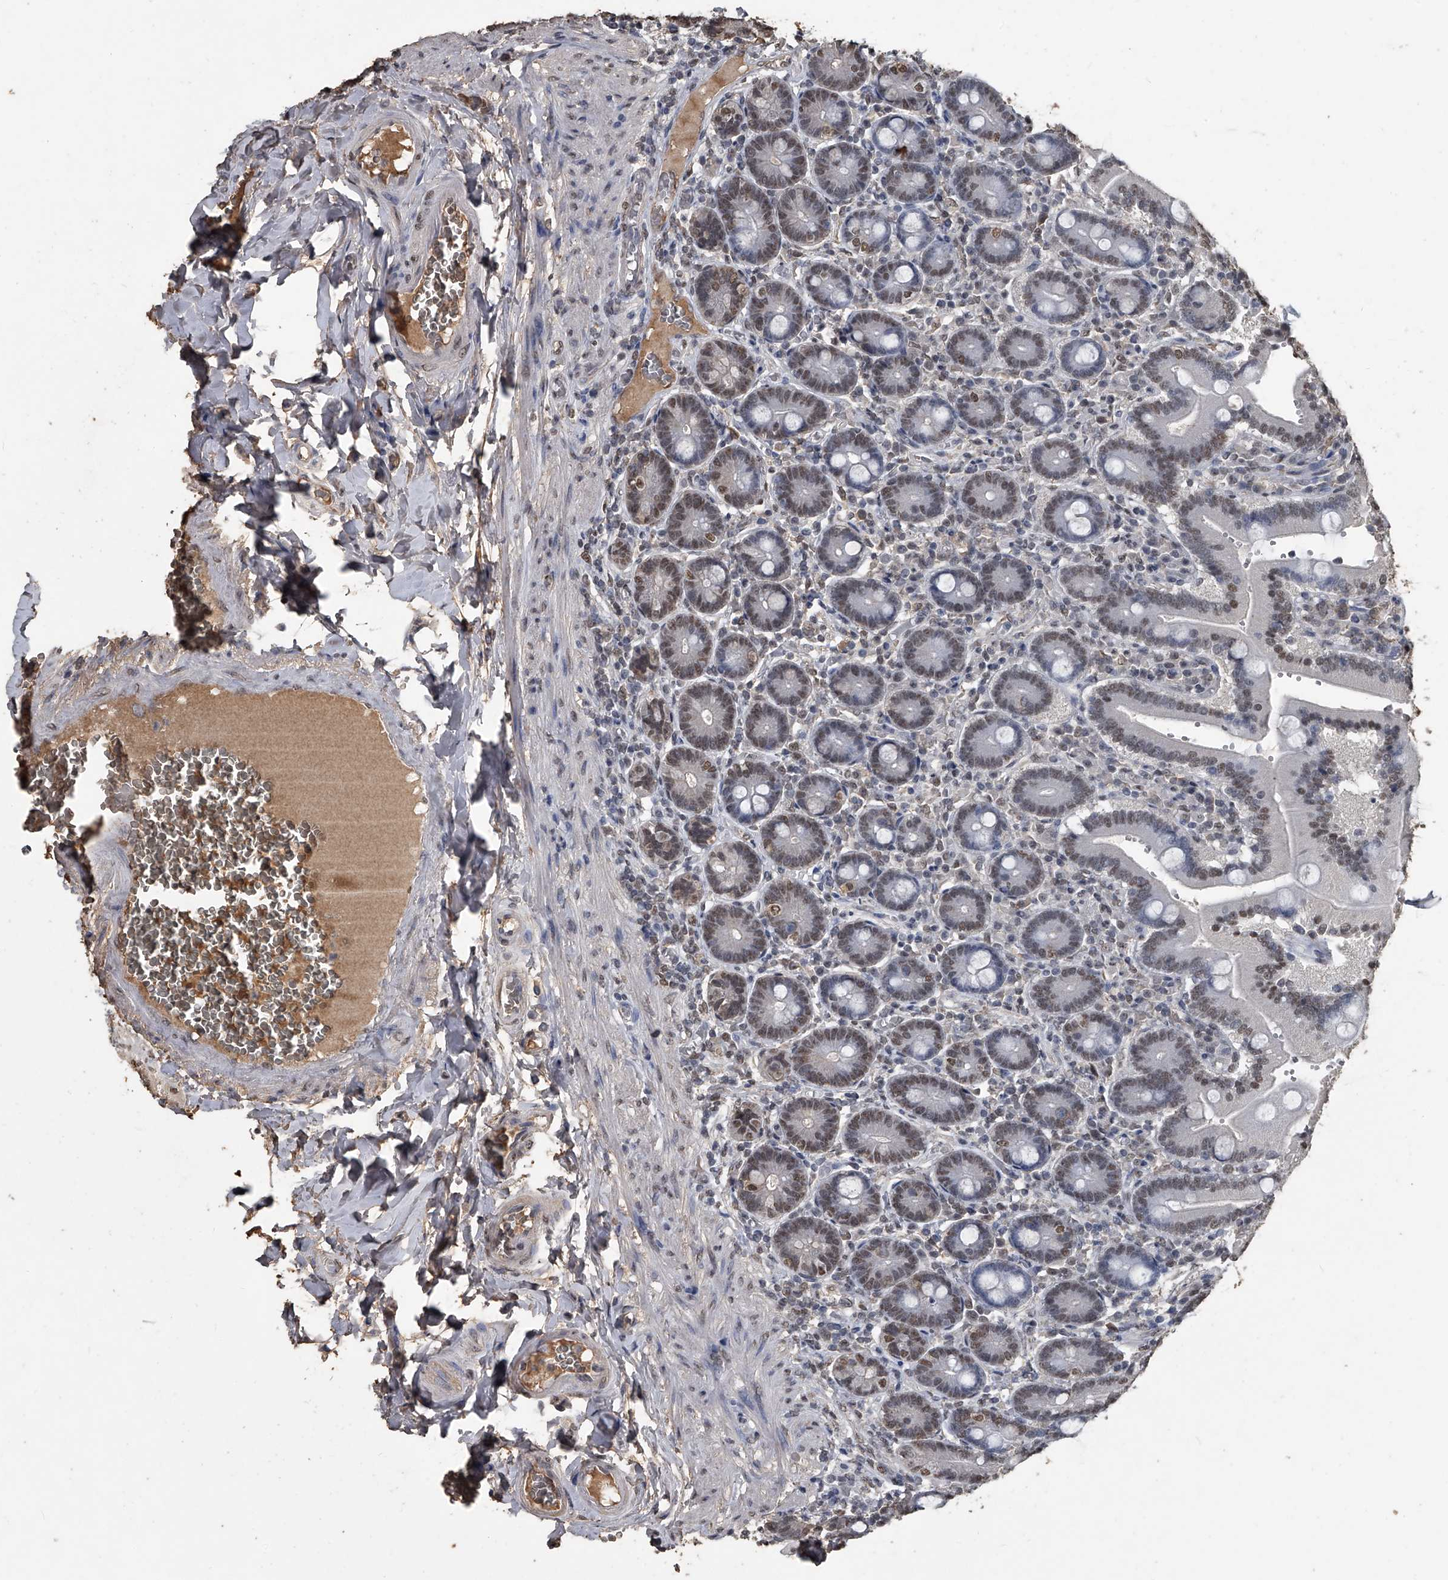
{"staining": {"intensity": "moderate", "quantity": "25%-75%", "location": "nuclear"}, "tissue": "duodenum", "cell_type": "Glandular cells", "image_type": "normal", "snomed": [{"axis": "morphology", "description": "Normal tissue, NOS"}, {"axis": "topography", "description": "Duodenum"}], "caption": "Protein staining demonstrates moderate nuclear staining in about 25%-75% of glandular cells in normal duodenum. (DAB (3,3'-diaminobenzidine) = brown stain, brightfield microscopy at high magnification).", "gene": "MATR3", "patient": {"sex": "female", "age": 62}}